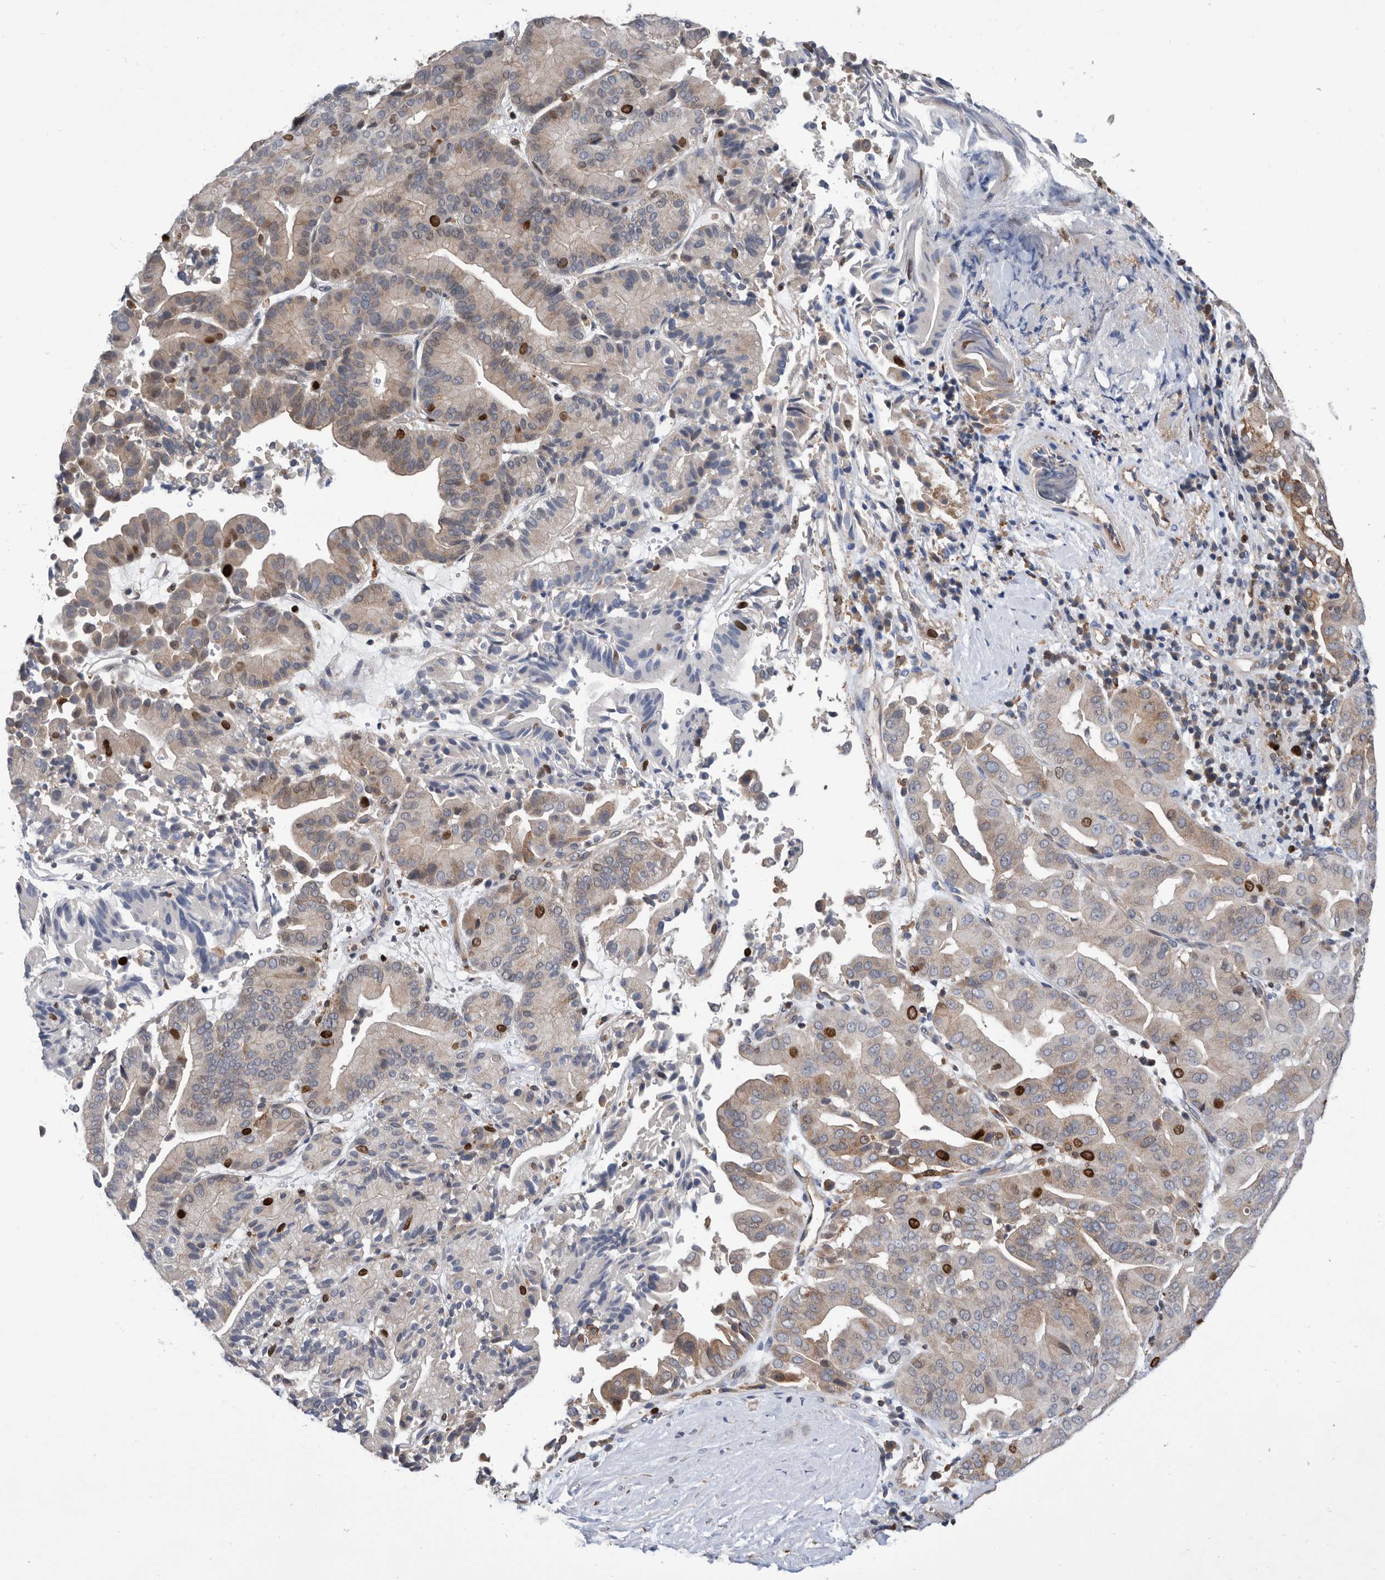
{"staining": {"intensity": "strong", "quantity": "<25%", "location": "nuclear"}, "tissue": "liver cancer", "cell_type": "Tumor cells", "image_type": "cancer", "snomed": [{"axis": "morphology", "description": "Cholangiocarcinoma"}, {"axis": "topography", "description": "Liver"}], "caption": "A high-resolution micrograph shows IHC staining of cholangiocarcinoma (liver), which exhibits strong nuclear expression in approximately <25% of tumor cells. The staining was performed using DAB, with brown indicating positive protein expression. Nuclei are stained blue with hematoxylin.", "gene": "ATAD2", "patient": {"sex": "female", "age": 75}}